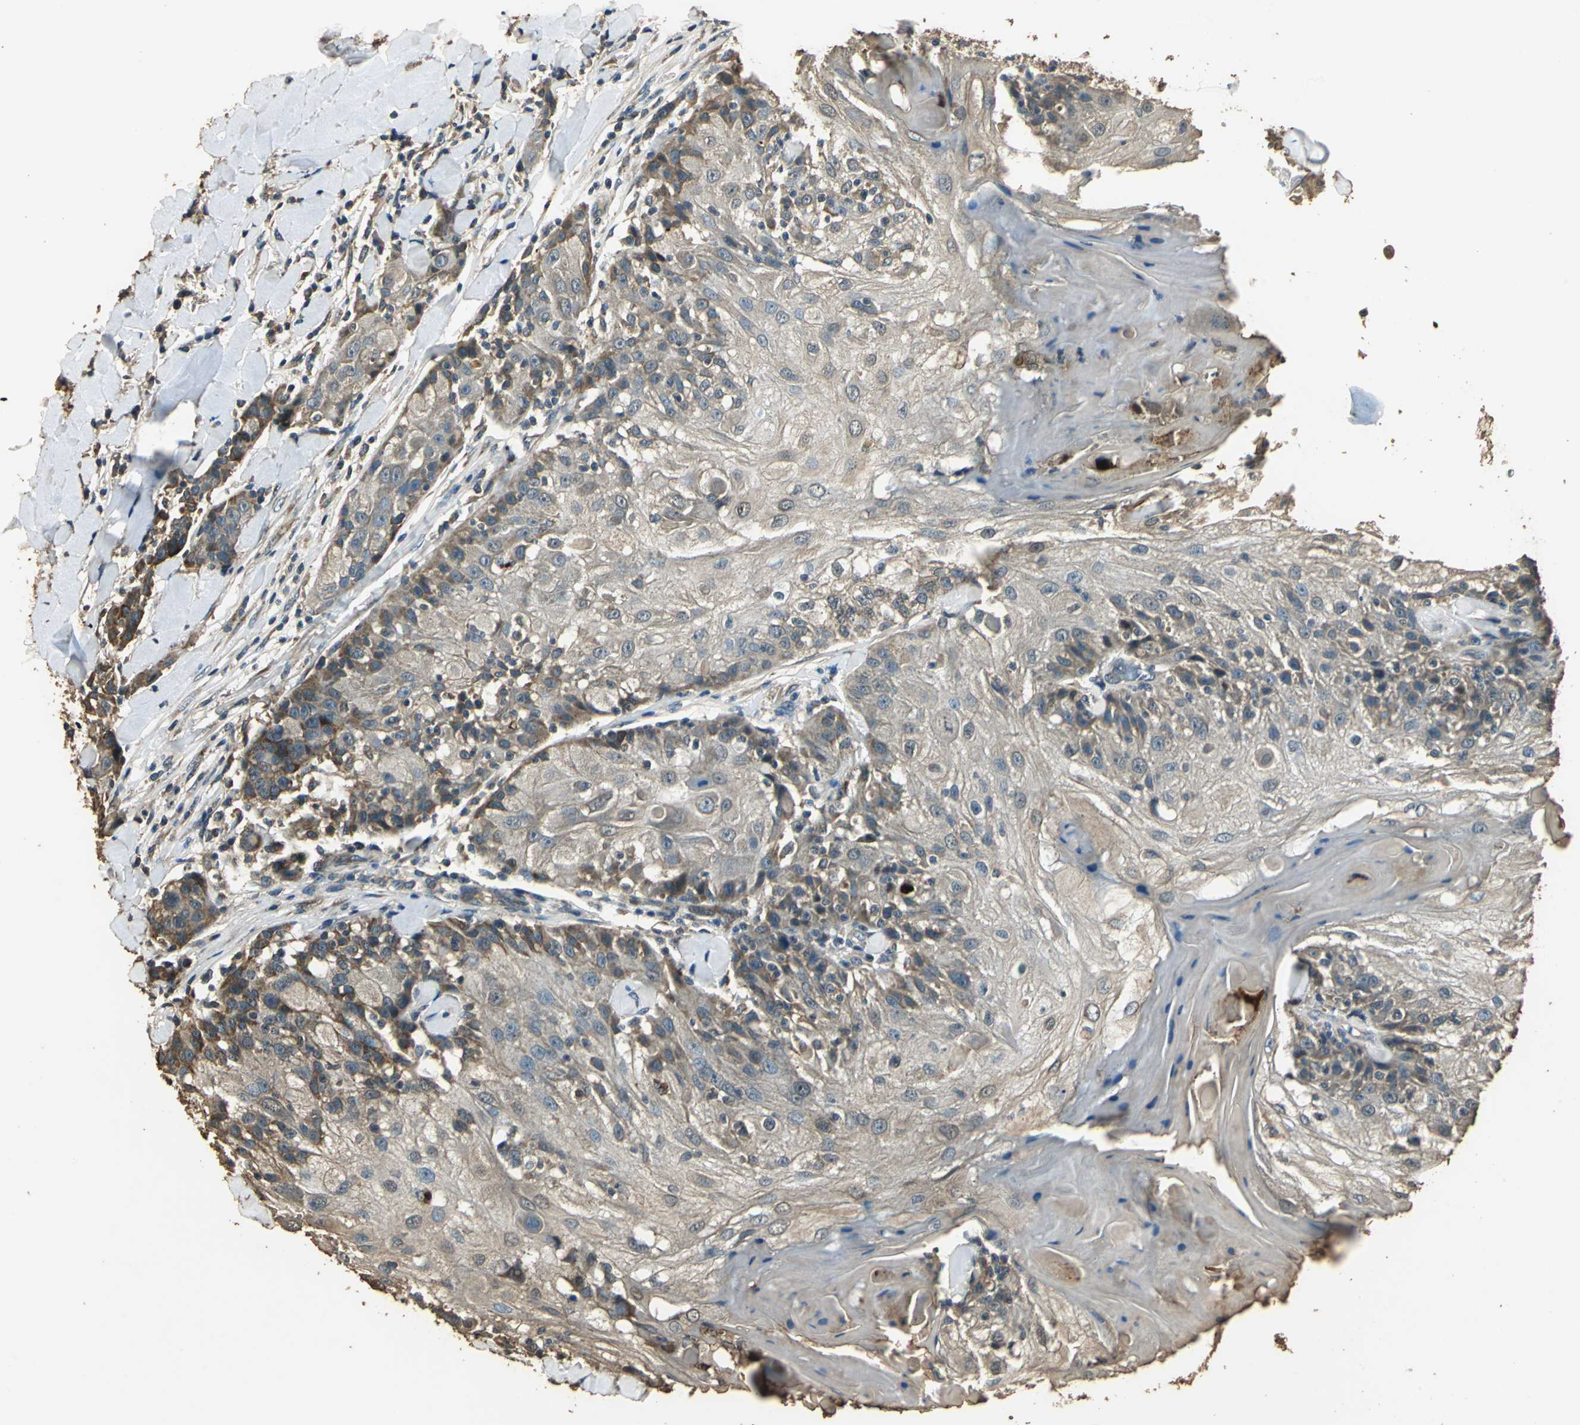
{"staining": {"intensity": "moderate", "quantity": ">75%", "location": "cytoplasmic/membranous"}, "tissue": "skin cancer", "cell_type": "Tumor cells", "image_type": "cancer", "snomed": [{"axis": "morphology", "description": "Normal tissue, NOS"}, {"axis": "morphology", "description": "Squamous cell carcinoma, NOS"}, {"axis": "topography", "description": "Skin"}], "caption": "Tumor cells display medium levels of moderate cytoplasmic/membranous expression in about >75% of cells in skin cancer (squamous cell carcinoma). (Stains: DAB (3,3'-diaminobenzidine) in brown, nuclei in blue, Microscopy: brightfield microscopy at high magnification).", "gene": "TMPRSS4", "patient": {"sex": "female", "age": 83}}